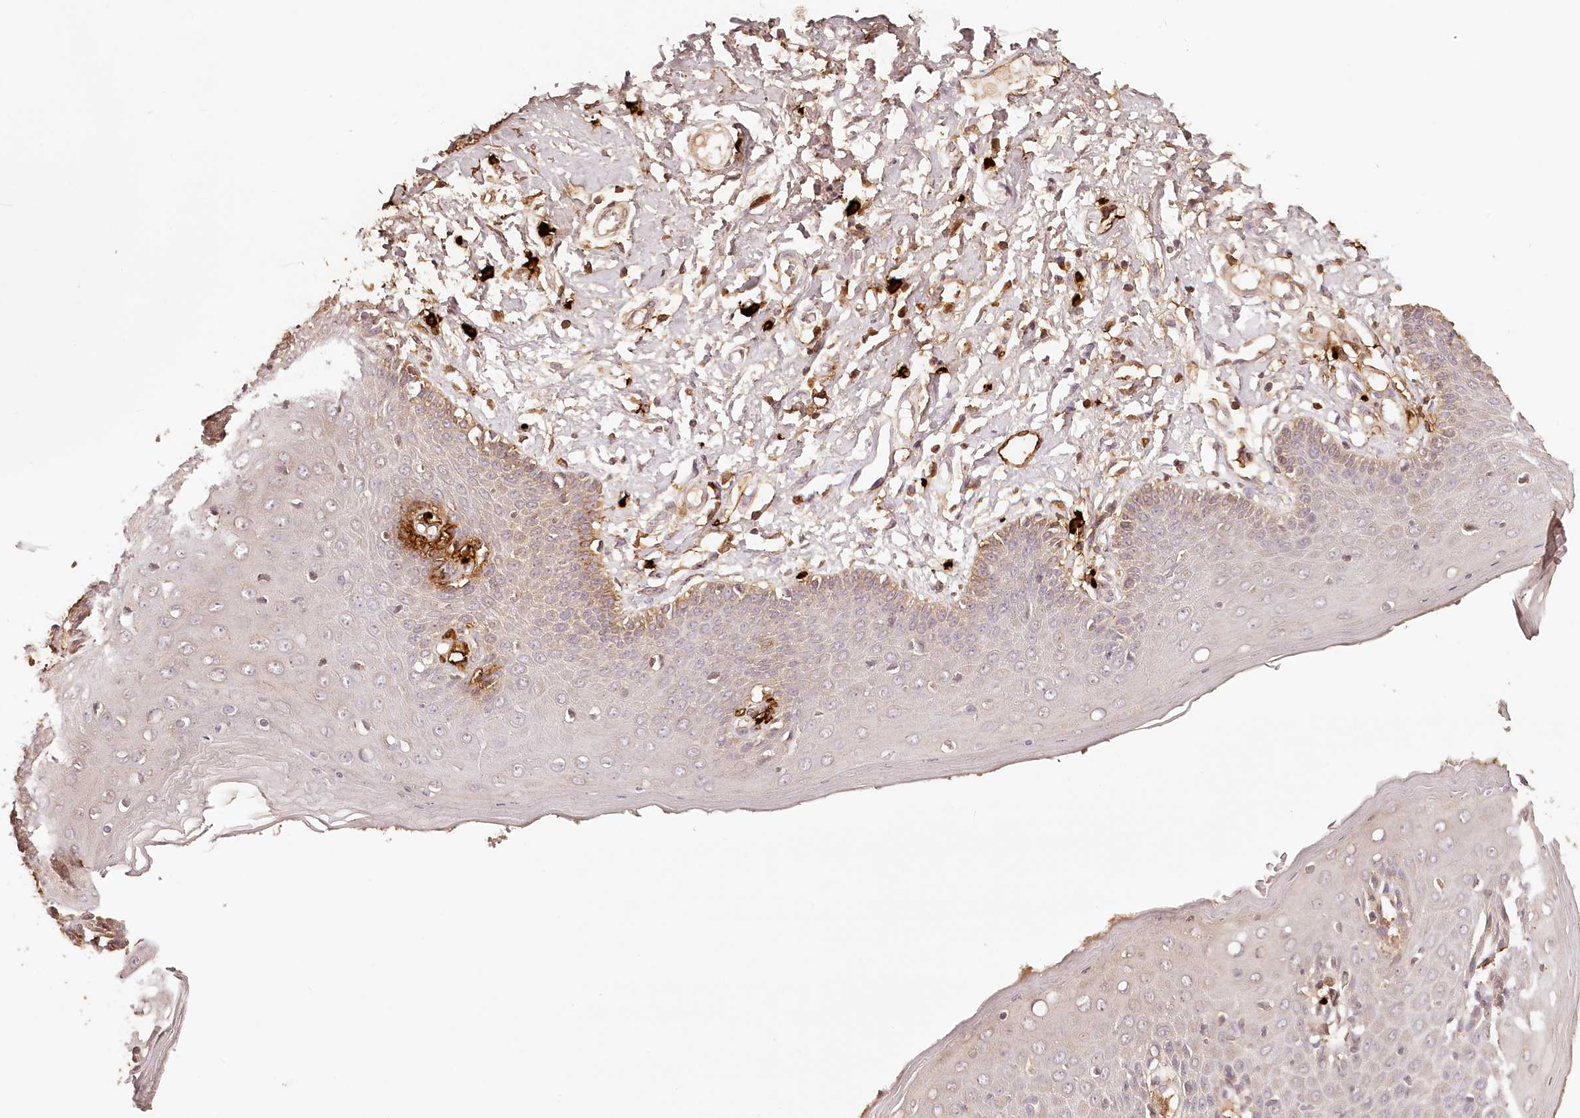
{"staining": {"intensity": "moderate", "quantity": "<25%", "location": "cytoplasmic/membranous"}, "tissue": "skin", "cell_type": "Epidermal cells", "image_type": "normal", "snomed": [{"axis": "morphology", "description": "Normal tissue, NOS"}, {"axis": "topography", "description": "Vulva"}], "caption": "Protein expression analysis of unremarkable skin demonstrates moderate cytoplasmic/membranous expression in approximately <25% of epidermal cells. Immunohistochemistry (ihc) stains the protein of interest in brown and the nuclei are stained blue.", "gene": "SYNGR1", "patient": {"sex": "female", "age": 66}}